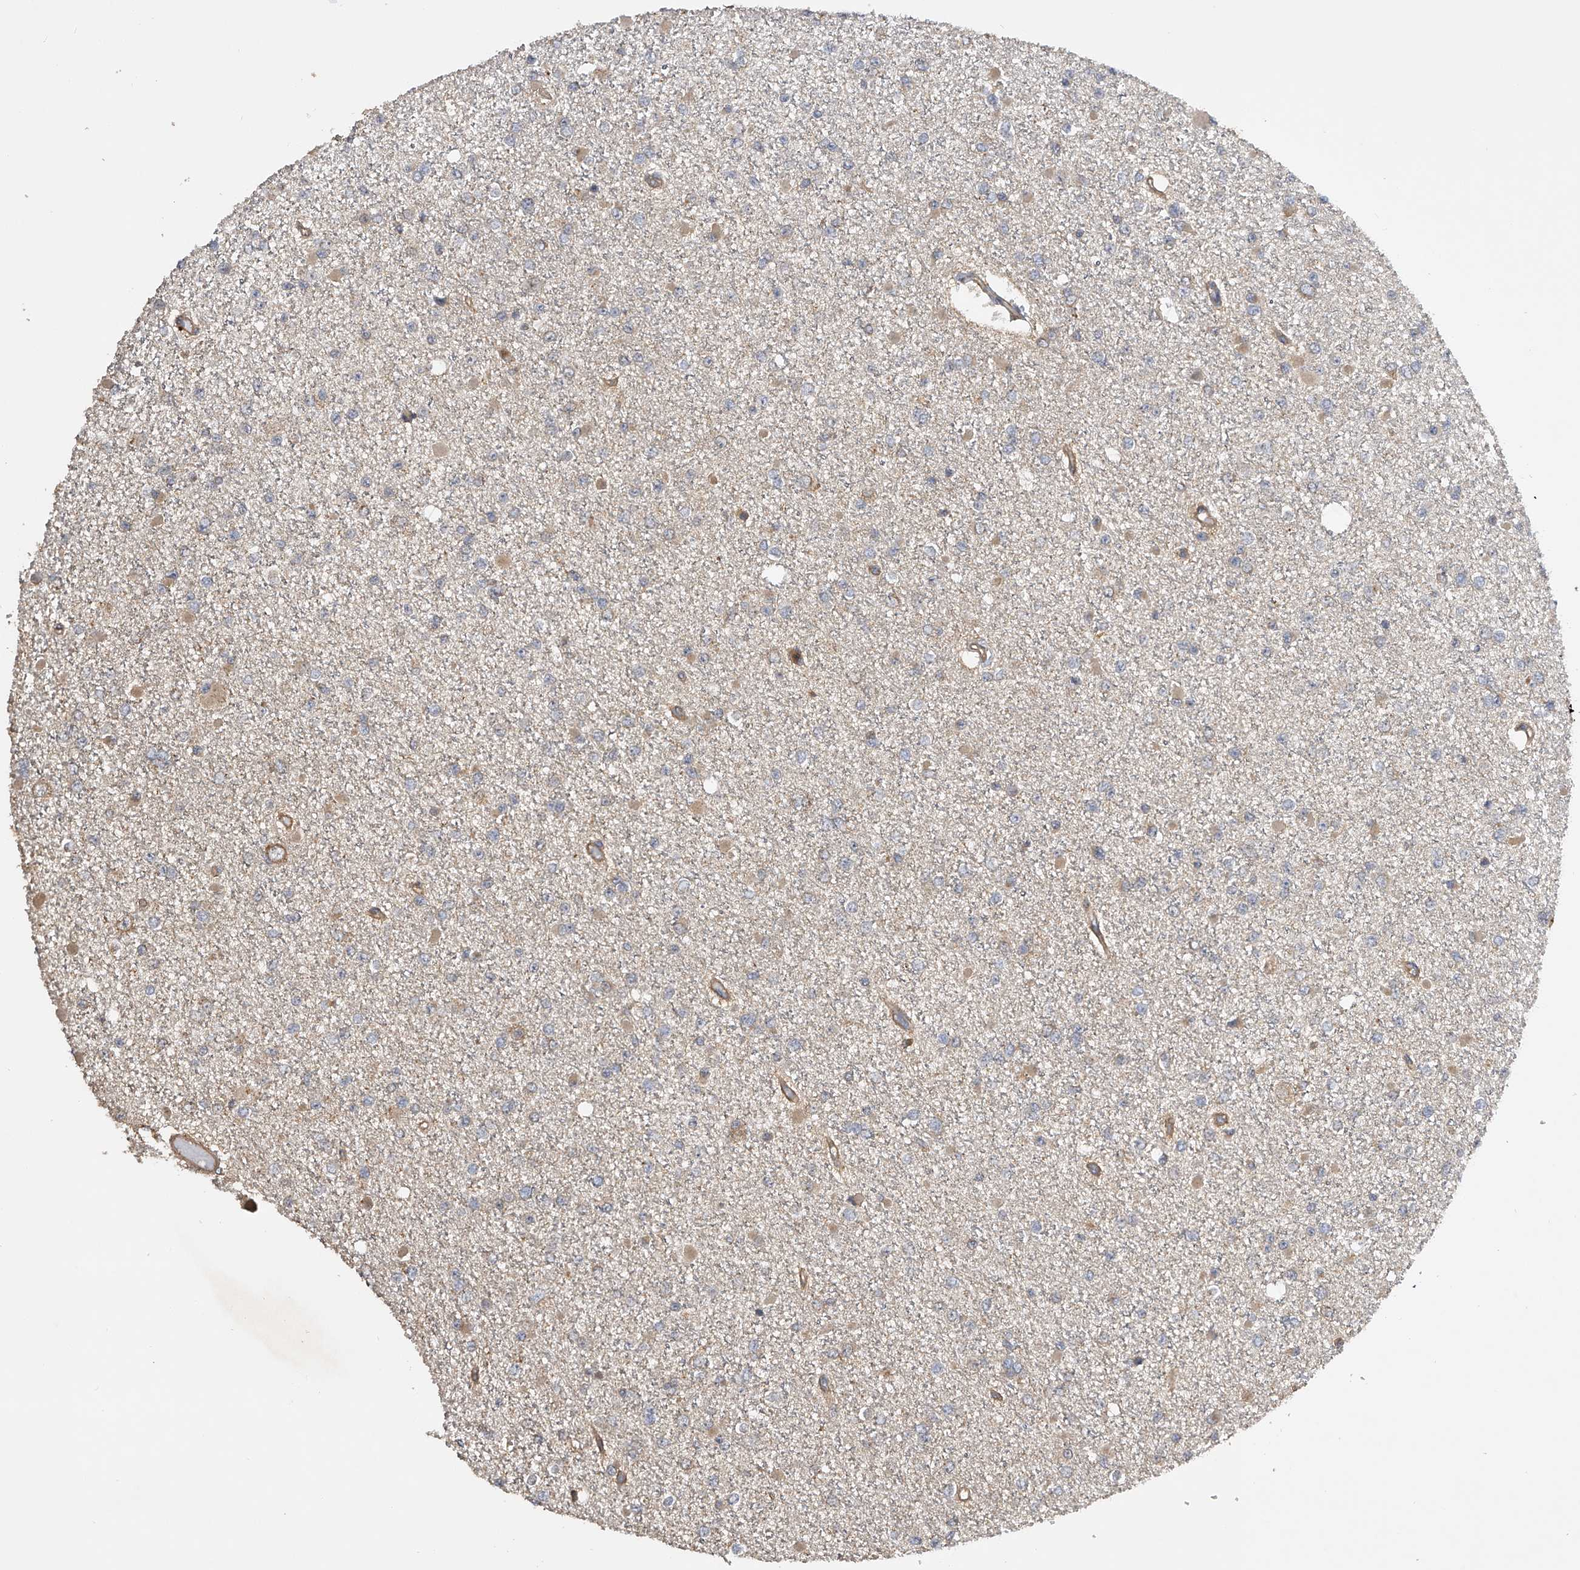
{"staining": {"intensity": "negative", "quantity": "none", "location": "none"}, "tissue": "glioma", "cell_type": "Tumor cells", "image_type": "cancer", "snomed": [{"axis": "morphology", "description": "Glioma, malignant, Low grade"}, {"axis": "topography", "description": "Brain"}], "caption": "This is an immunohistochemistry (IHC) photomicrograph of low-grade glioma (malignant). There is no expression in tumor cells.", "gene": "PTPRA", "patient": {"sex": "female", "age": 22}}